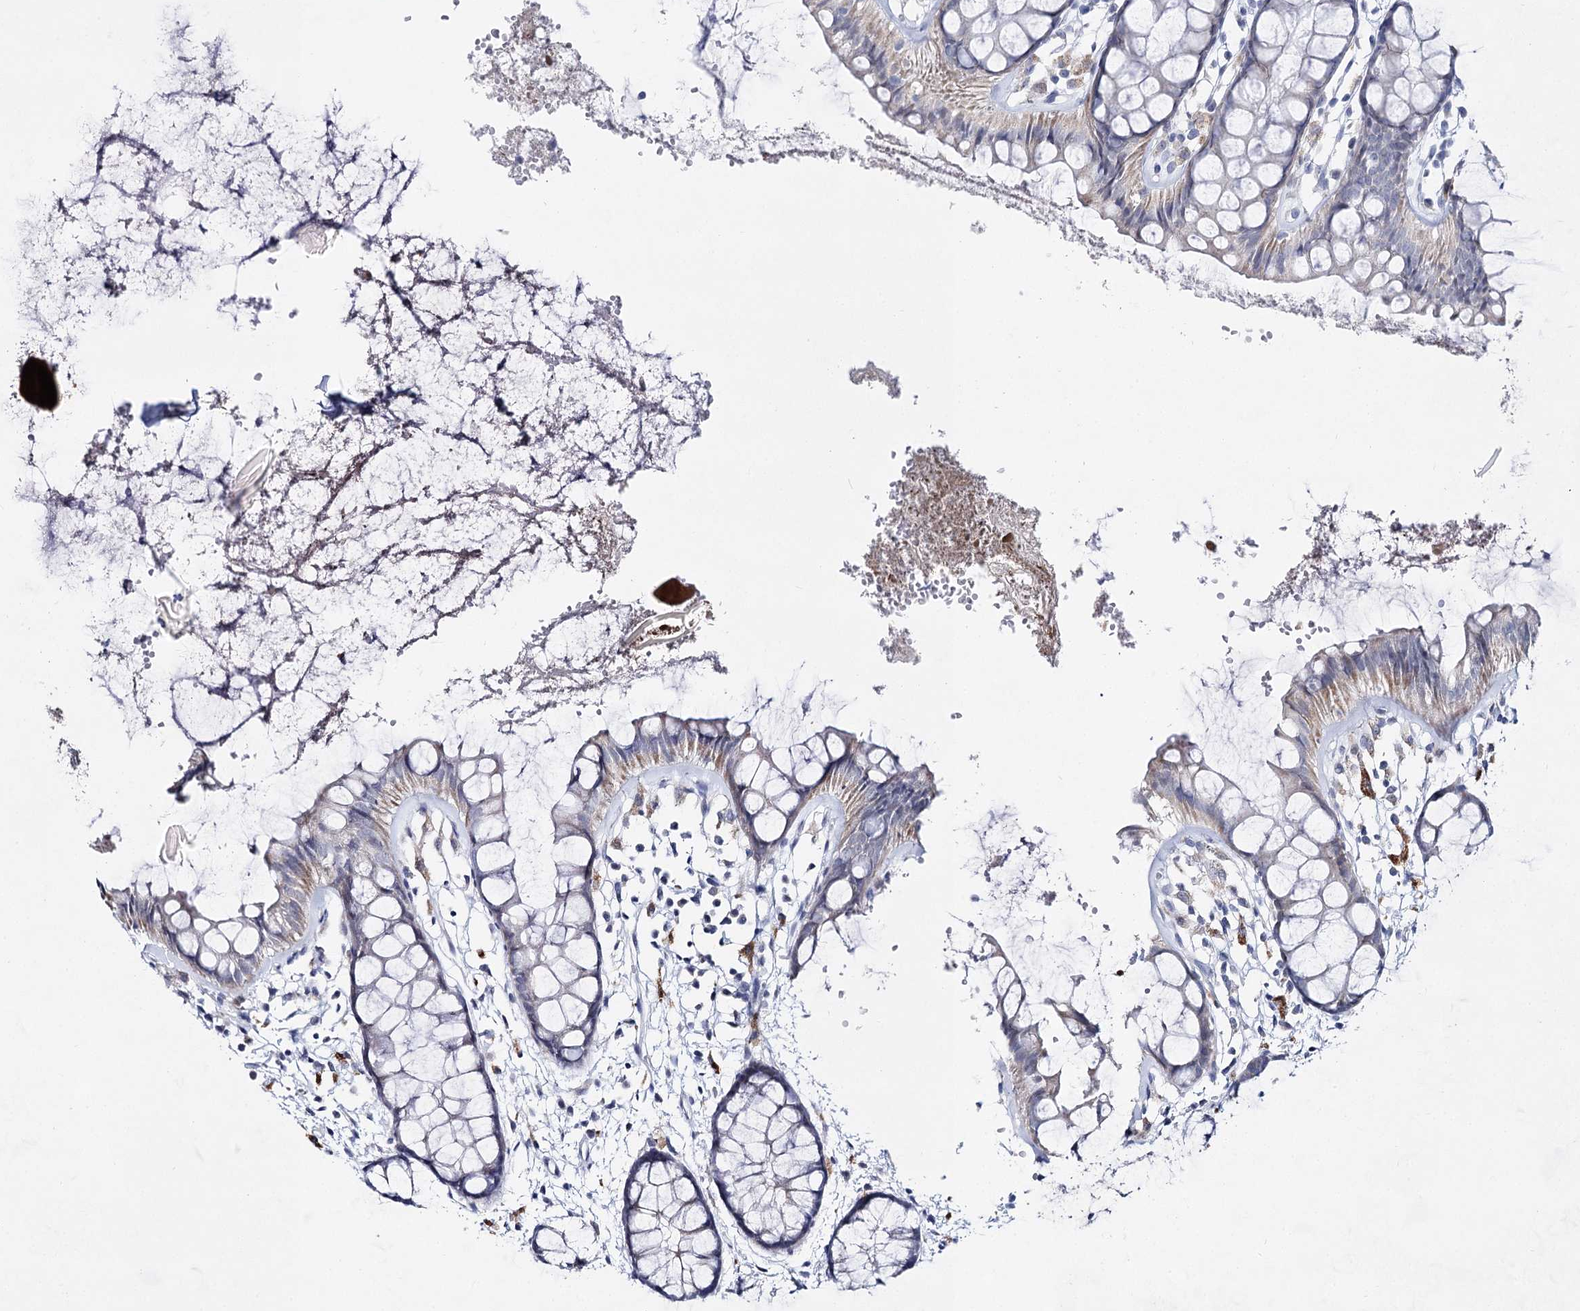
{"staining": {"intensity": "weak", "quantity": "<25%", "location": "cytoplasmic/membranous"}, "tissue": "rectum", "cell_type": "Glandular cells", "image_type": "normal", "snomed": [{"axis": "morphology", "description": "Normal tissue, NOS"}, {"axis": "topography", "description": "Rectum"}], "caption": "DAB immunohistochemical staining of normal rectum shows no significant expression in glandular cells.", "gene": "BPHL", "patient": {"sex": "female", "age": 66}}